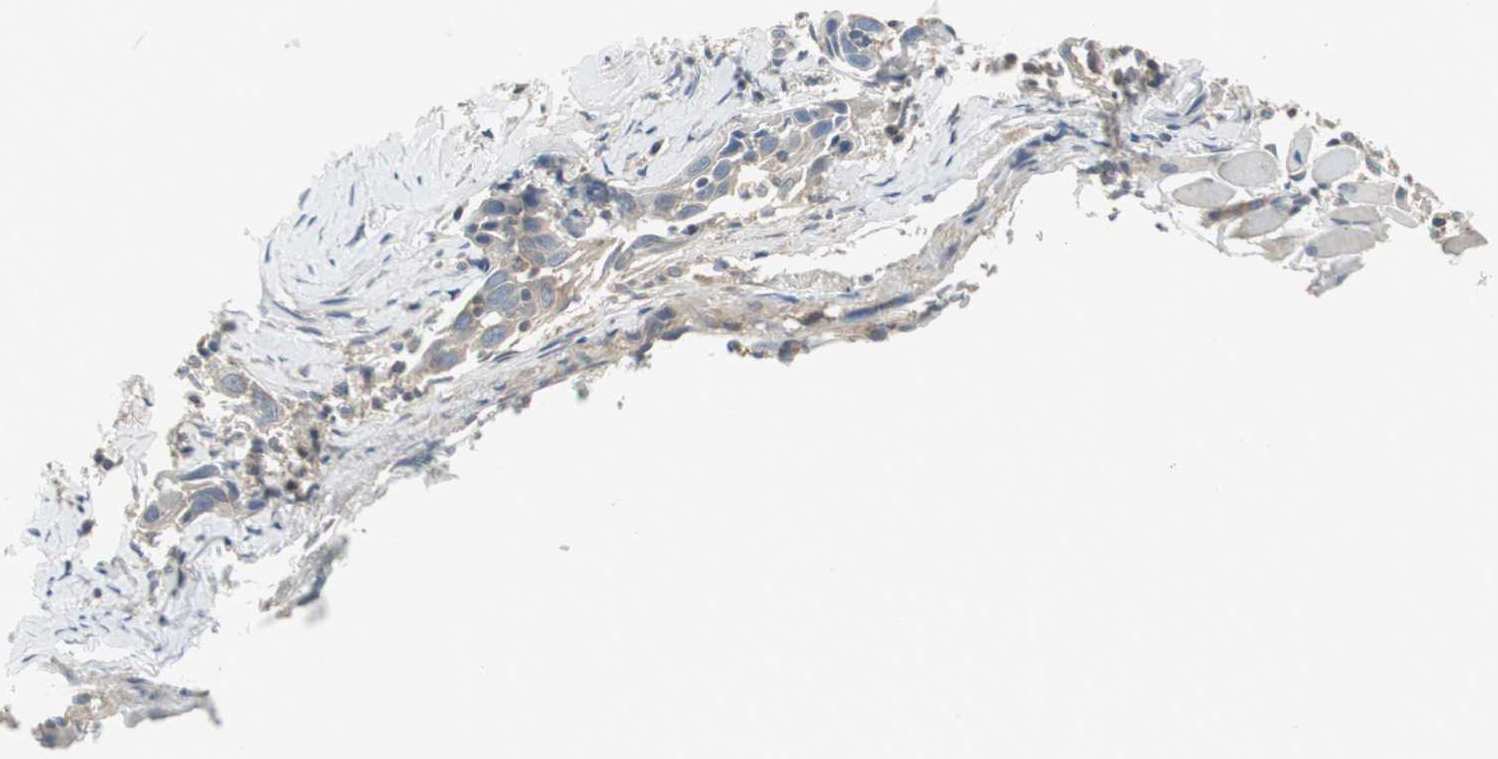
{"staining": {"intensity": "weak", "quantity": ">75%", "location": "cytoplasmic/membranous"}, "tissue": "head and neck cancer", "cell_type": "Tumor cells", "image_type": "cancer", "snomed": [{"axis": "morphology", "description": "Squamous cell carcinoma, NOS"}, {"axis": "topography", "description": "Oral tissue"}, {"axis": "topography", "description": "Head-Neck"}], "caption": "There is low levels of weak cytoplasmic/membranous expression in tumor cells of head and neck cancer (squamous cell carcinoma), as demonstrated by immunohistochemical staining (brown color).", "gene": "PRKAA1", "patient": {"sex": "female", "age": 50}}